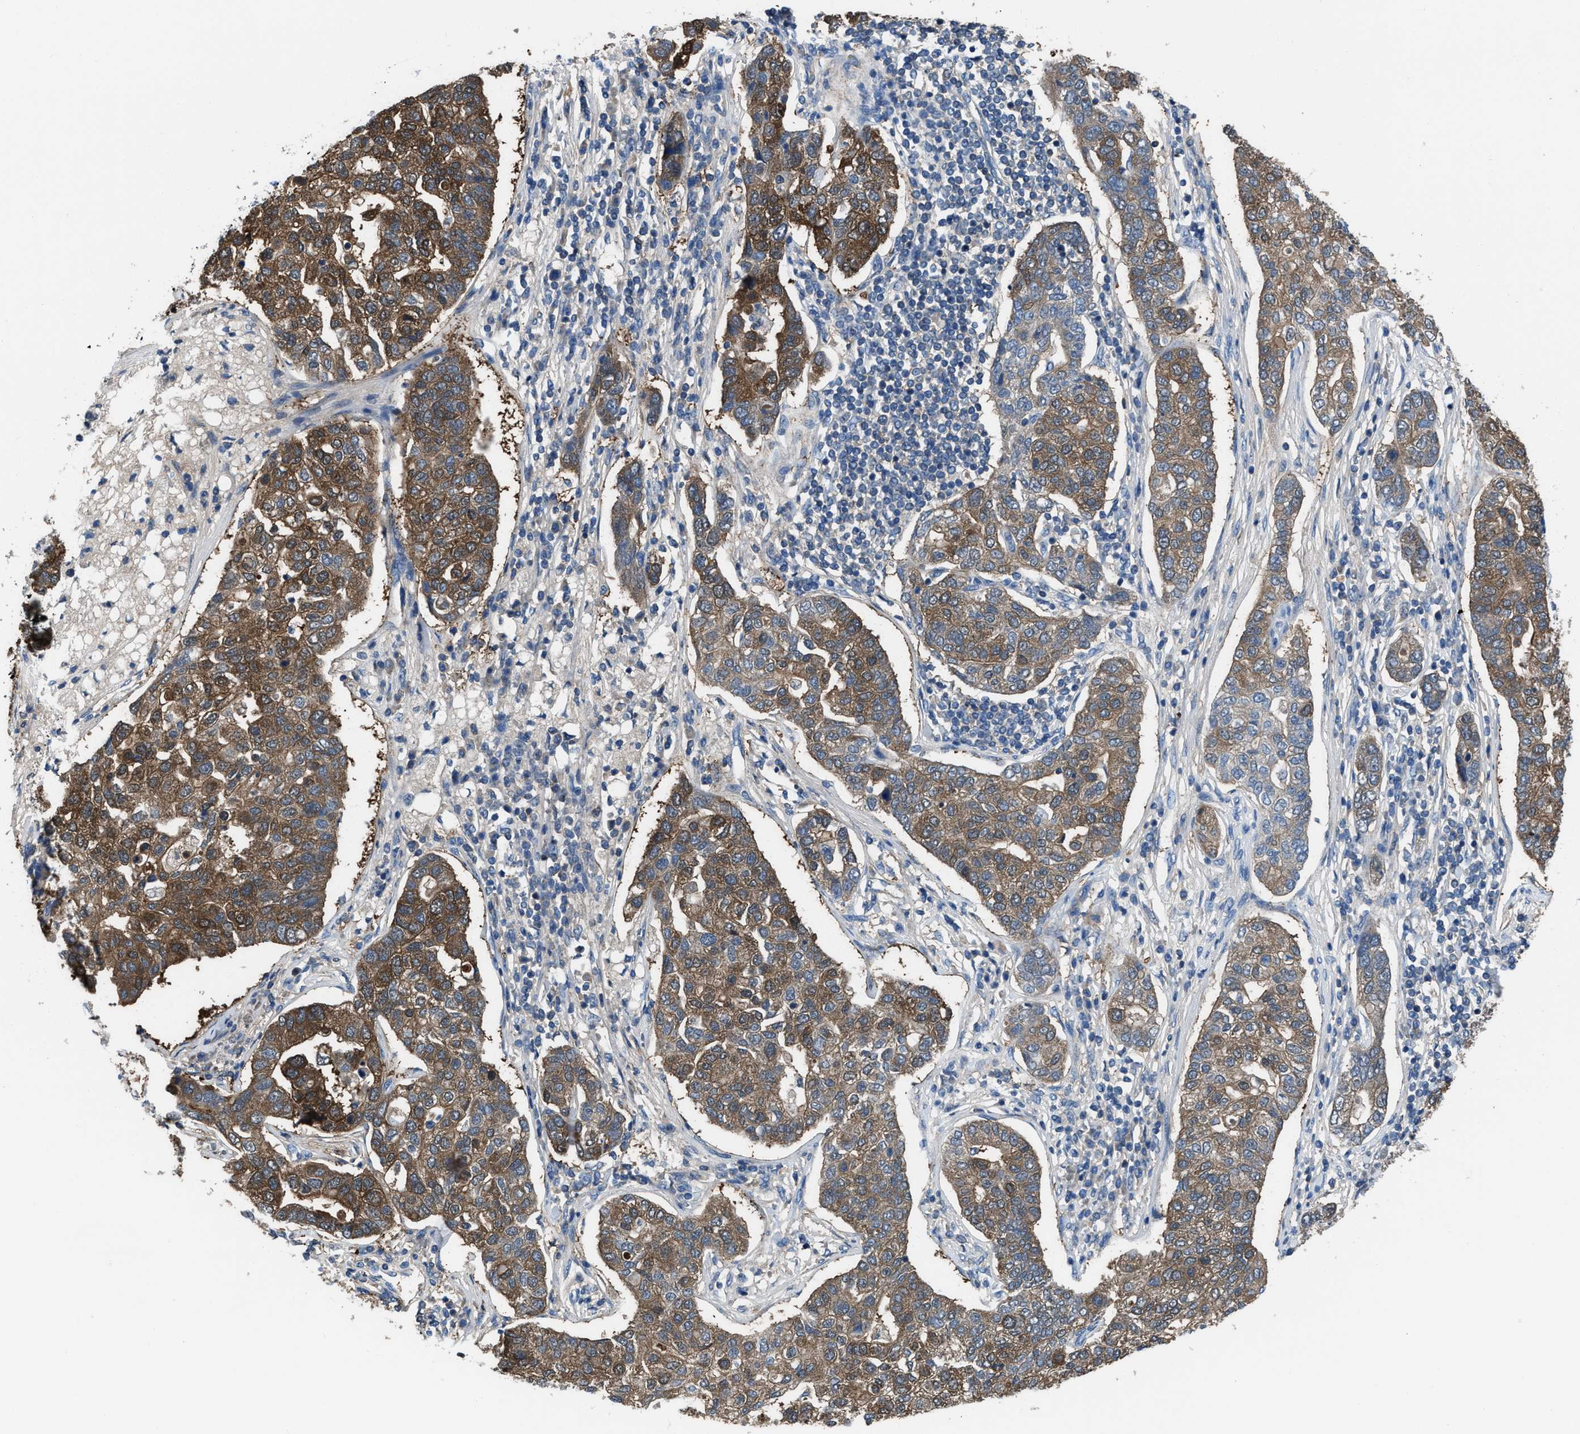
{"staining": {"intensity": "moderate", "quantity": ">75%", "location": "cytoplasmic/membranous"}, "tissue": "pancreatic cancer", "cell_type": "Tumor cells", "image_type": "cancer", "snomed": [{"axis": "morphology", "description": "Adenocarcinoma, NOS"}, {"axis": "topography", "description": "Pancreas"}], "caption": "About >75% of tumor cells in human pancreatic cancer (adenocarcinoma) reveal moderate cytoplasmic/membranous protein expression as visualized by brown immunohistochemical staining.", "gene": "NUDT5", "patient": {"sex": "female", "age": 61}}